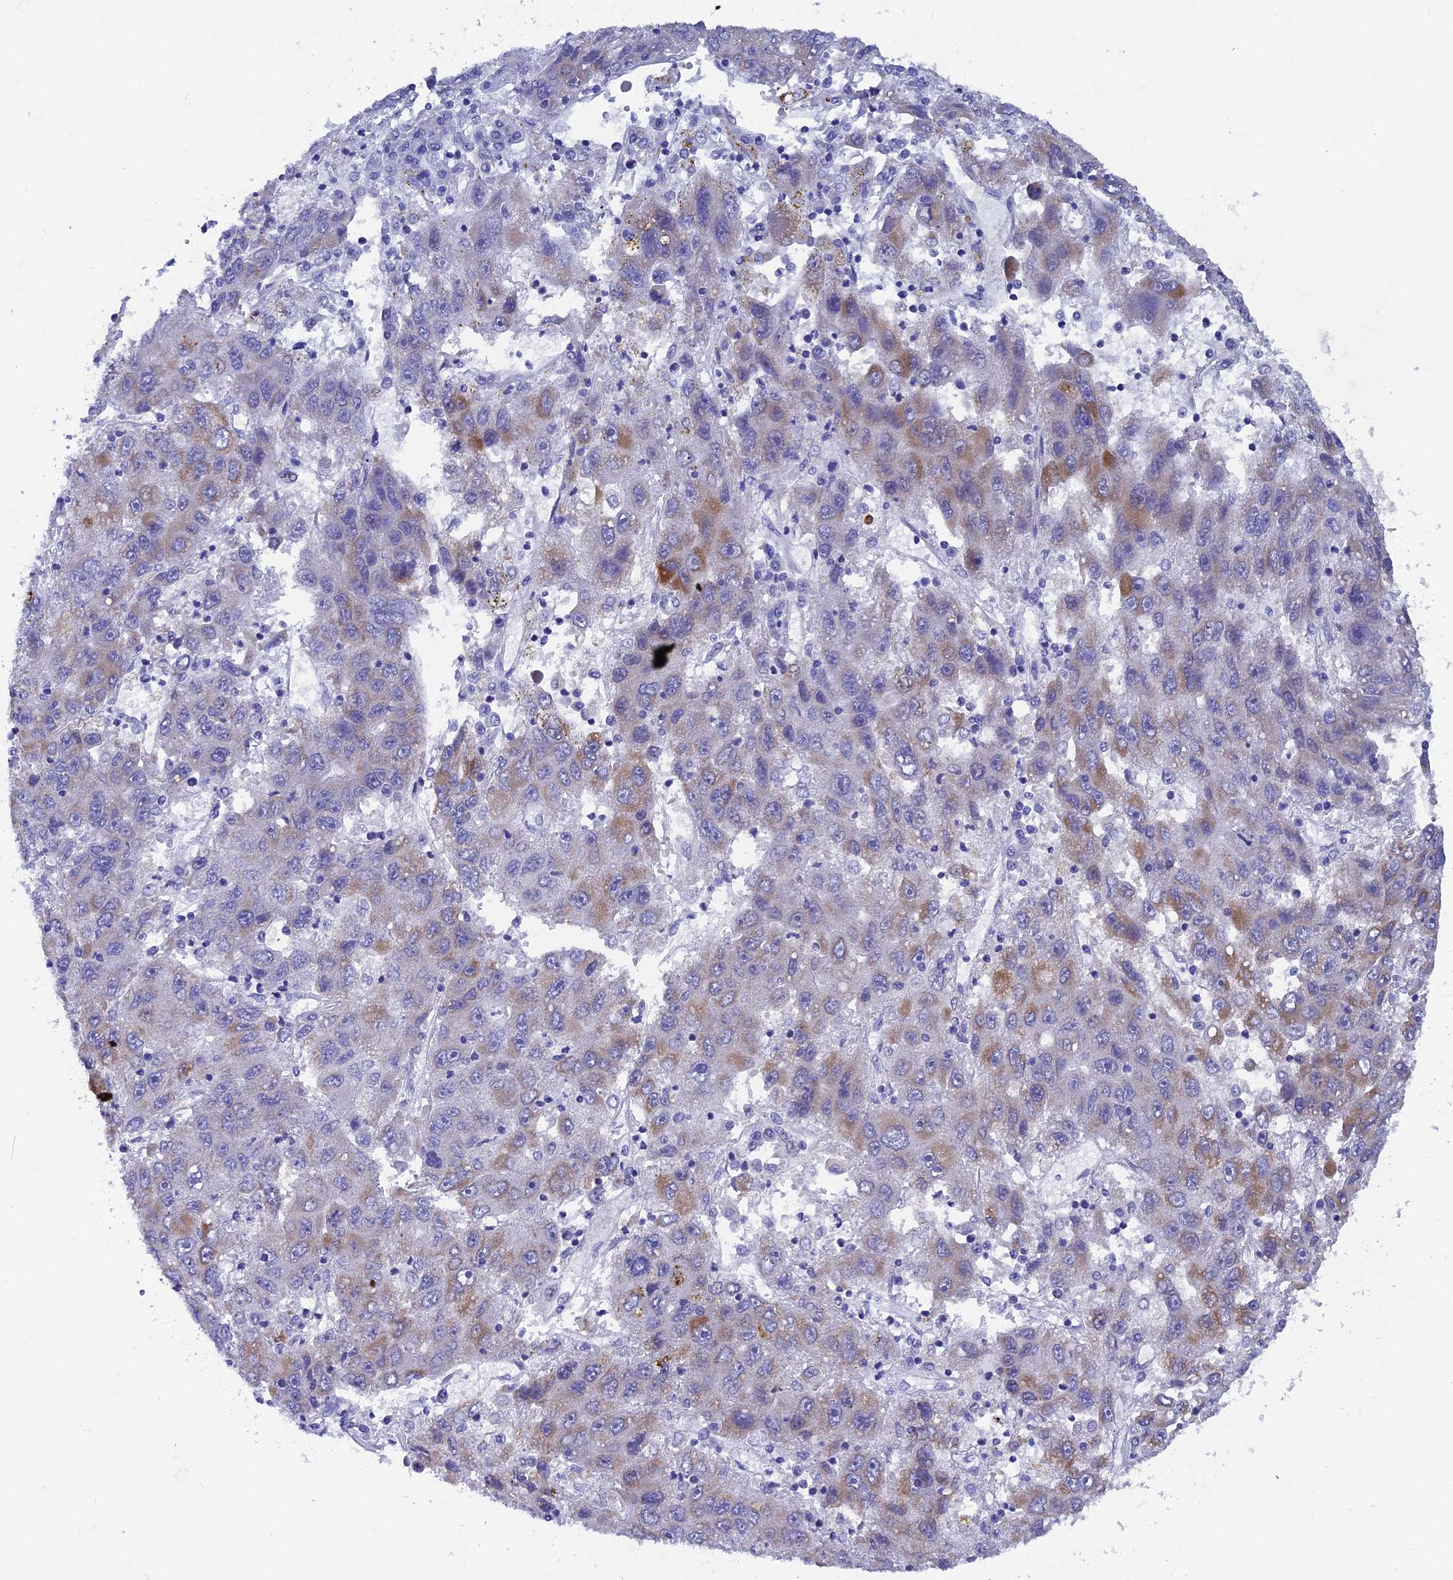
{"staining": {"intensity": "moderate", "quantity": "<25%", "location": "cytoplasmic/membranous"}, "tissue": "liver cancer", "cell_type": "Tumor cells", "image_type": "cancer", "snomed": [{"axis": "morphology", "description": "Carcinoma, Hepatocellular, NOS"}, {"axis": "topography", "description": "Liver"}], "caption": "Immunohistochemistry (IHC) (DAB (3,3'-diaminobenzidine)) staining of liver cancer reveals moderate cytoplasmic/membranous protein positivity in approximately <25% of tumor cells. The protein of interest is shown in brown color, while the nuclei are stained blue.", "gene": "AK4", "patient": {"sex": "male", "age": 49}}